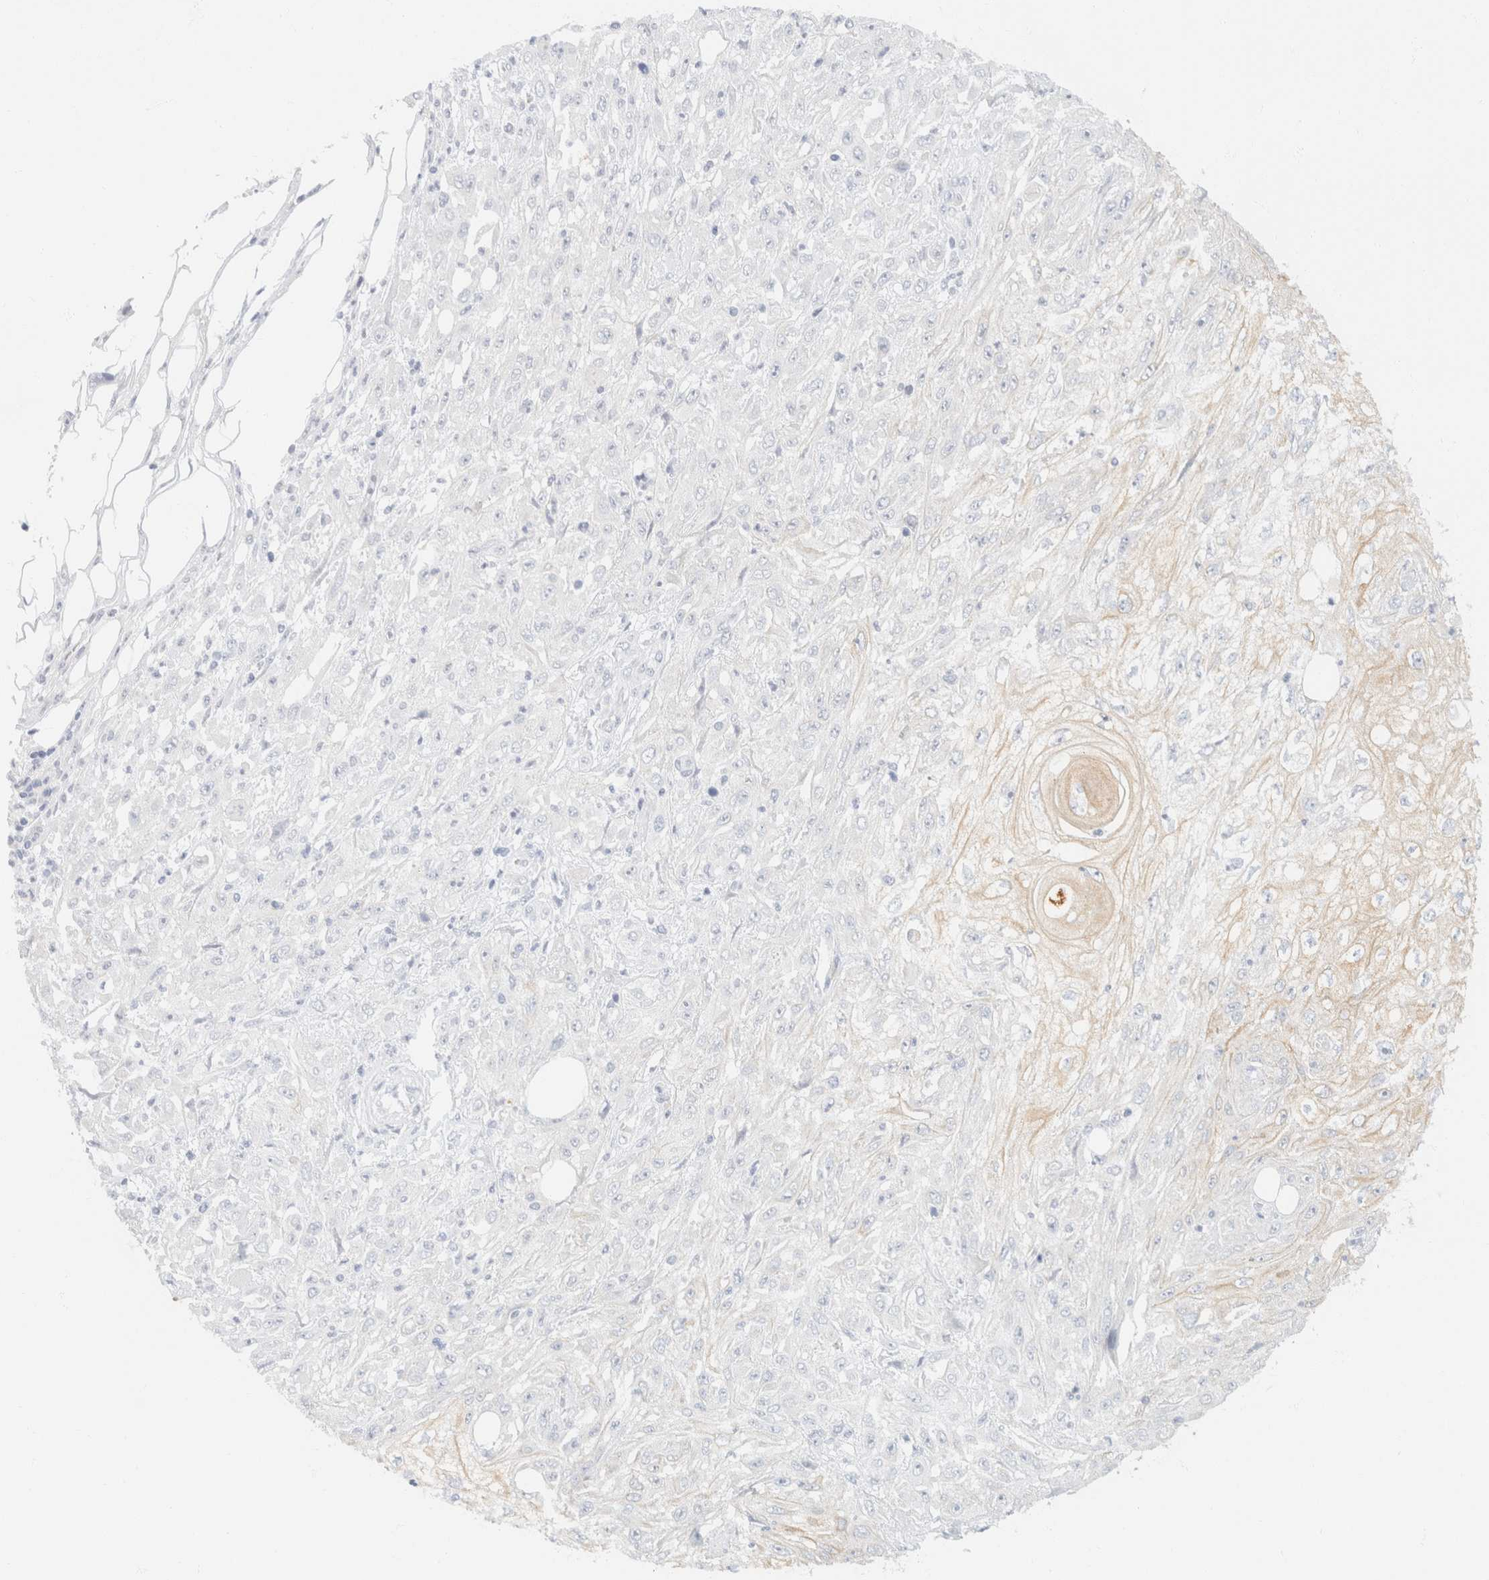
{"staining": {"intensity": "negative", "quantity": "none", "location": "none"}, "tissue": "skin cancer", "cell_type": "Tumor cells", "image_type": "cancer", "snomed": [{"axis": "morphology", "description": "Squamous cell carcinoma, NOS"}, {"axis": "morphology", "description": "Squamous cell carcinoma, metastatic, NOS"}, {"axis": "topography", "description": "Skin"}, {"axis": "topography", "description": "Lymph node"}], "caption": "There is no significant positivity in tumor cells of skin cancer (squamous cell carcinoma).", "gene": "KRT20", "patient": {"sex": "male", "age": 75}}